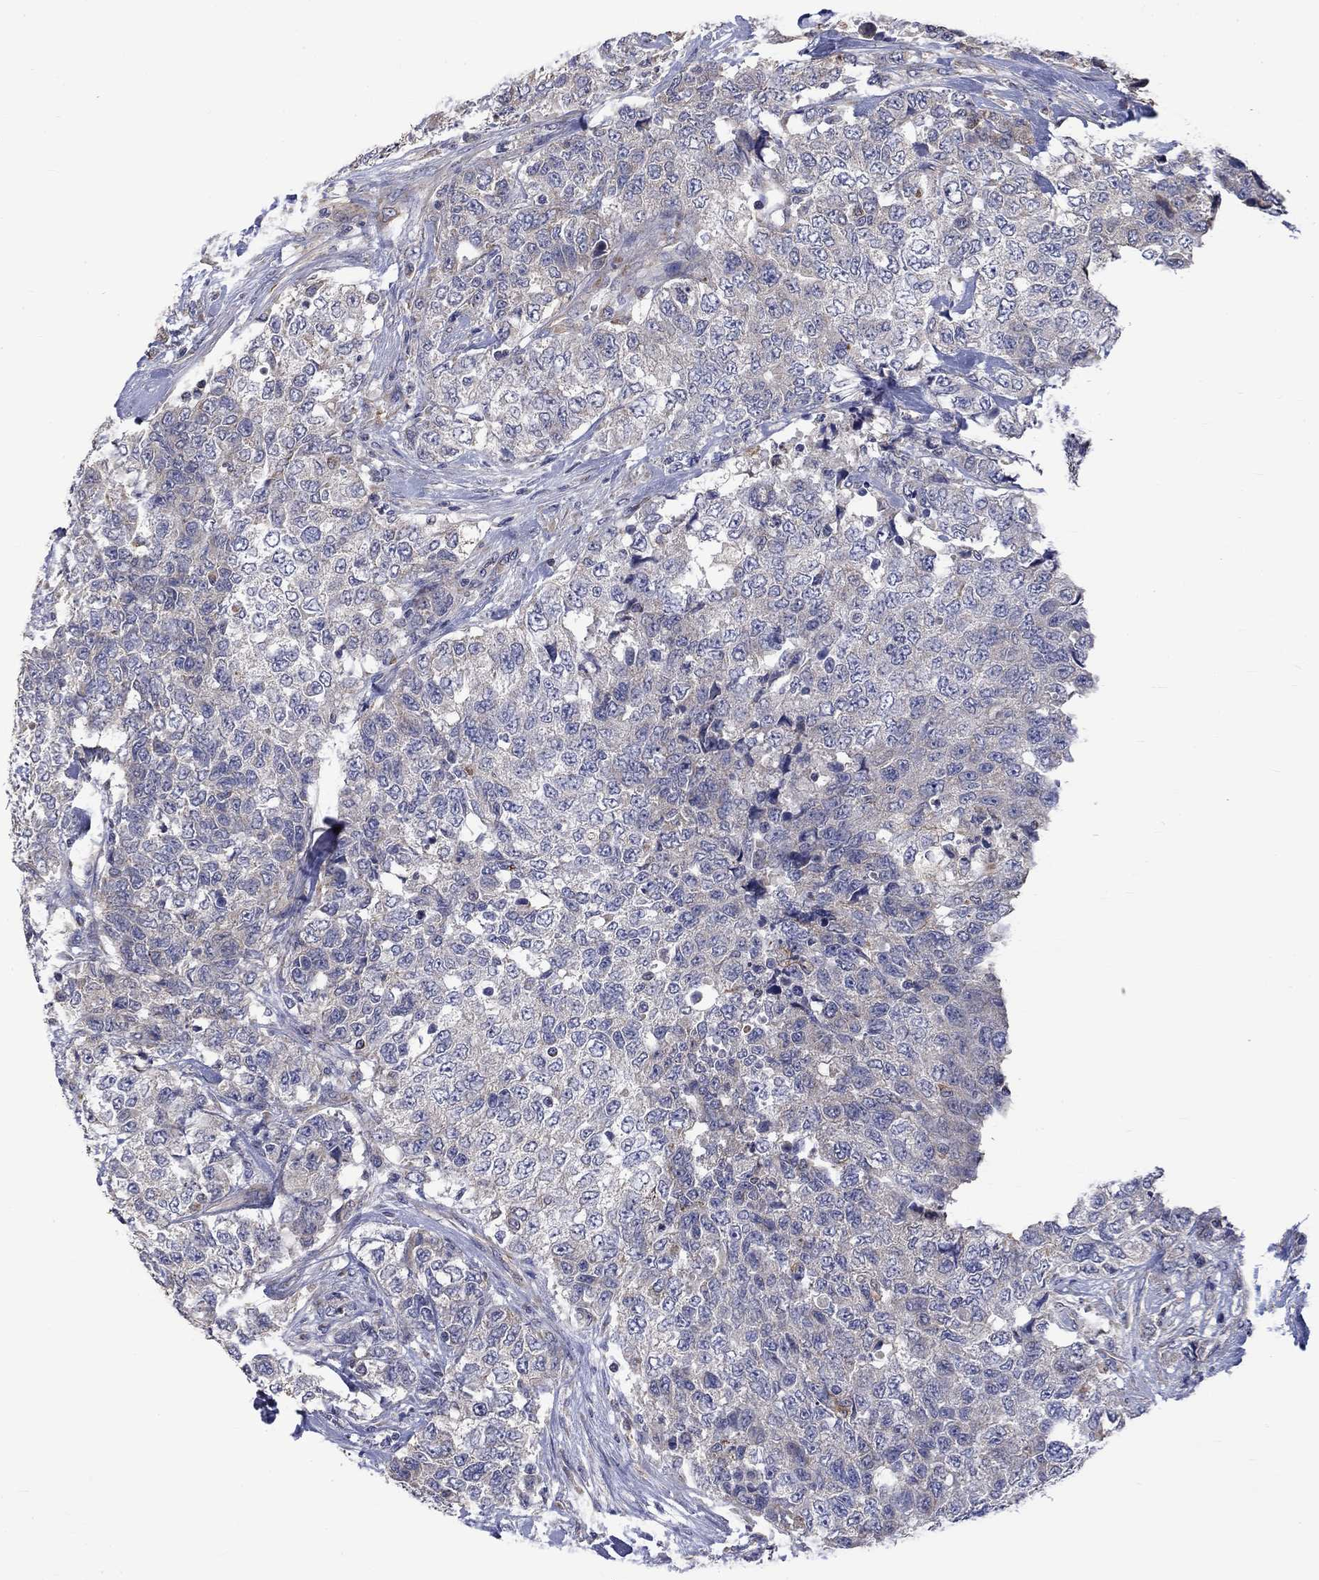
{"staining": {"intensity": "weak", "quantity": "<25%", "location": "cytoplasmic/membranous"}, "tissue": "urothelial cancer", "cell_type": "Tumor cells", "image_type": "cancer", "snomed": [{"axis": "morphology", "description": "Urothelial carcinoma, High grade"}, {"axis": "topography", "description": "Urinary bladder"}], "caption": "IHC photomicrograph of neoplastic tissue: urothelial cancer stained with DAB (3,3'-diaminobenzidine) demonstrates no significant protein positivity in tumor cells.", "gene": "CAMKK2", "patient": {"sex": "female", "age": 78}}